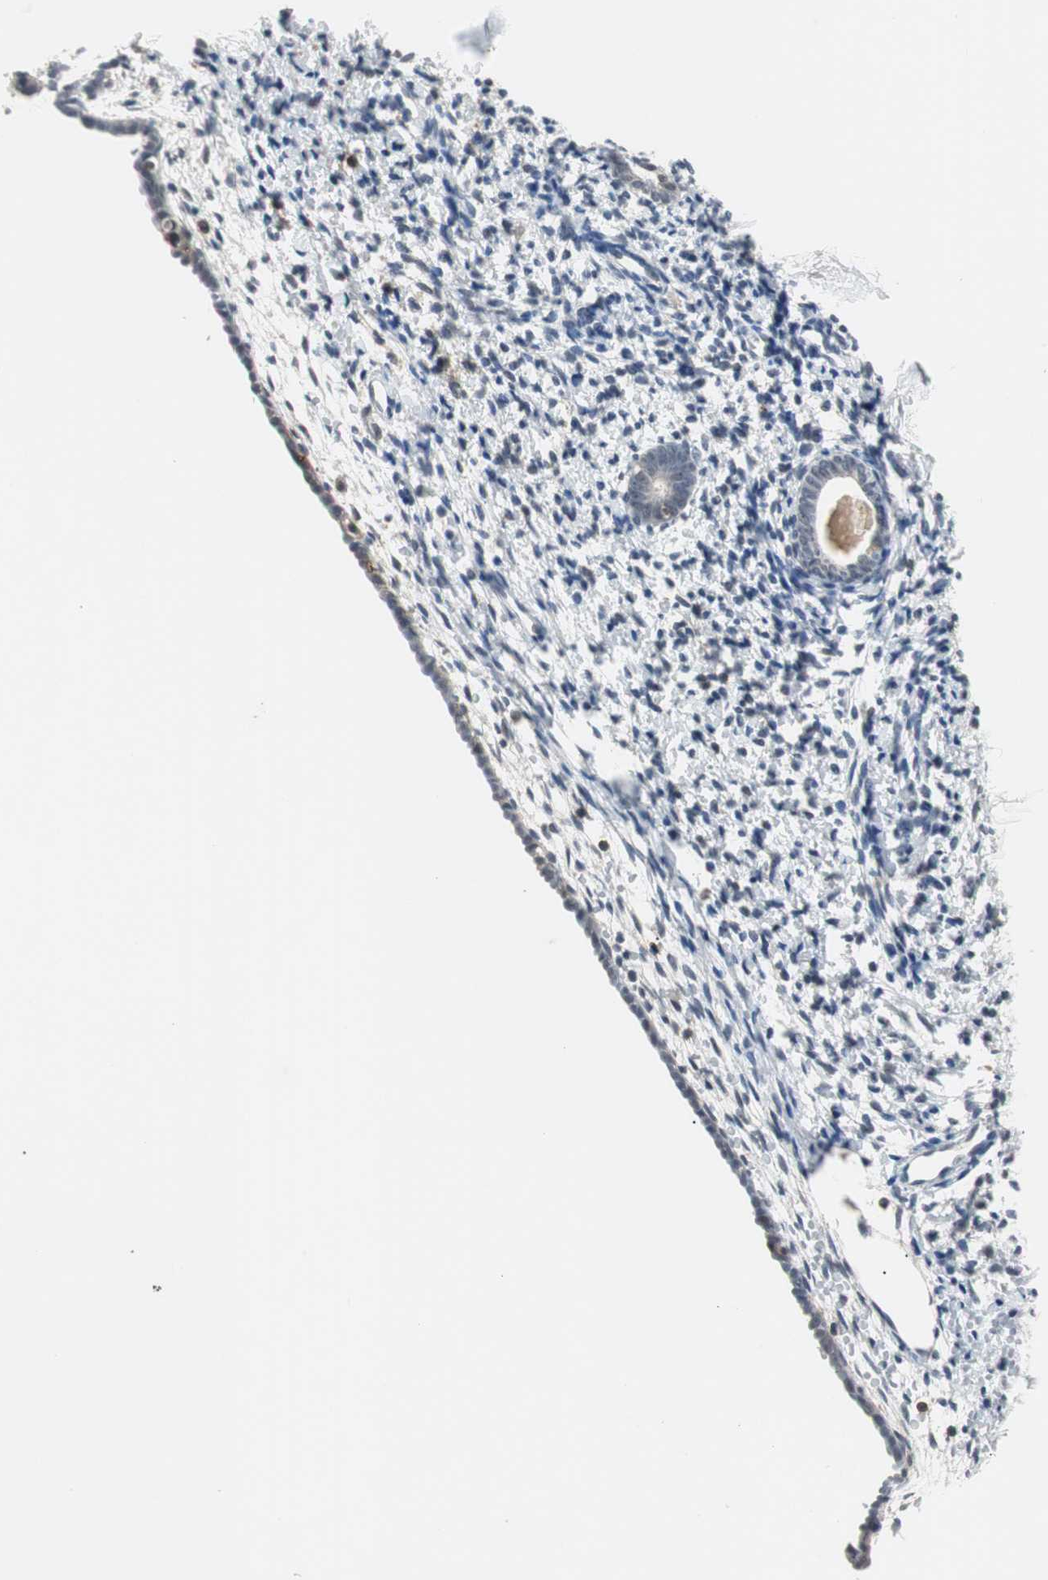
{"staining": {"intensity": "weak", "quantity": "25%-75%", "location": "nuclear"}, "tissue": "endometrium", "cell_type": "Cells in endometrial stroma", "image_type": "normal", "snomed": [{"axis": "morphology", "description": "Normal tissue, NOS"}, {"axis": "topography", "description": "Endometrium"}], "caption": "Weak nuclear positivity is seen in about 25%-75% of cells in endometrial stroma in unremarkable endometrium.", "gene": "SIRT1", "patient": {"sex": "female", "age": 71}}